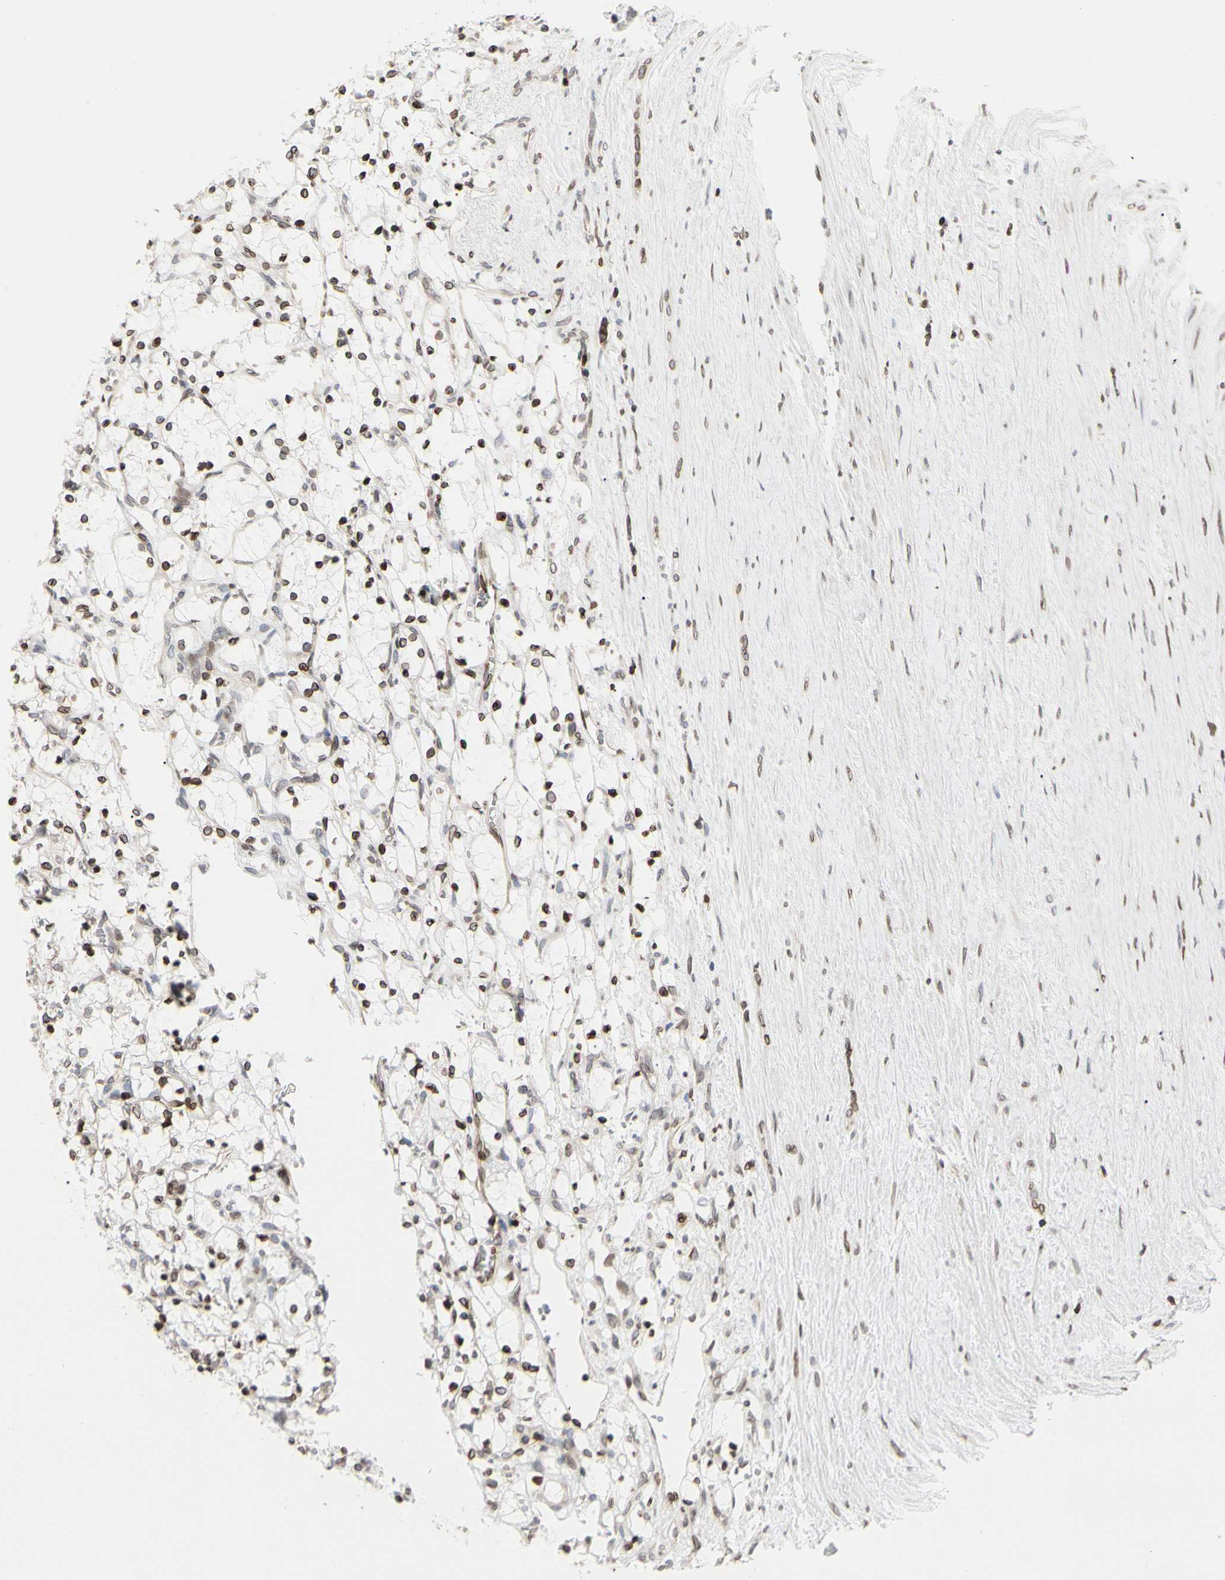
{"staining": {"intensity": "weak", "quantity": "25%-75%", "location": "cytoplasmic/membranous,nuclear"}, "tissue": "renal cancer", "cell_type": "Tumor cells", "image_type": "cancer", "snomed": [{"axis": "morphology", "description": "Adenocarcinoma, NOS"}, {"axis": "topography", "description": "Kidney"}], "caption": "Human renal cancer (adenocarcinoma) stained with a brown dye reveals weak cytoplasmic/membranous and nuclear positive positivity in about 25%-75% of tumor cells.", "gene": "TMPO", "patient": {"sex": "female", "age": 69}}